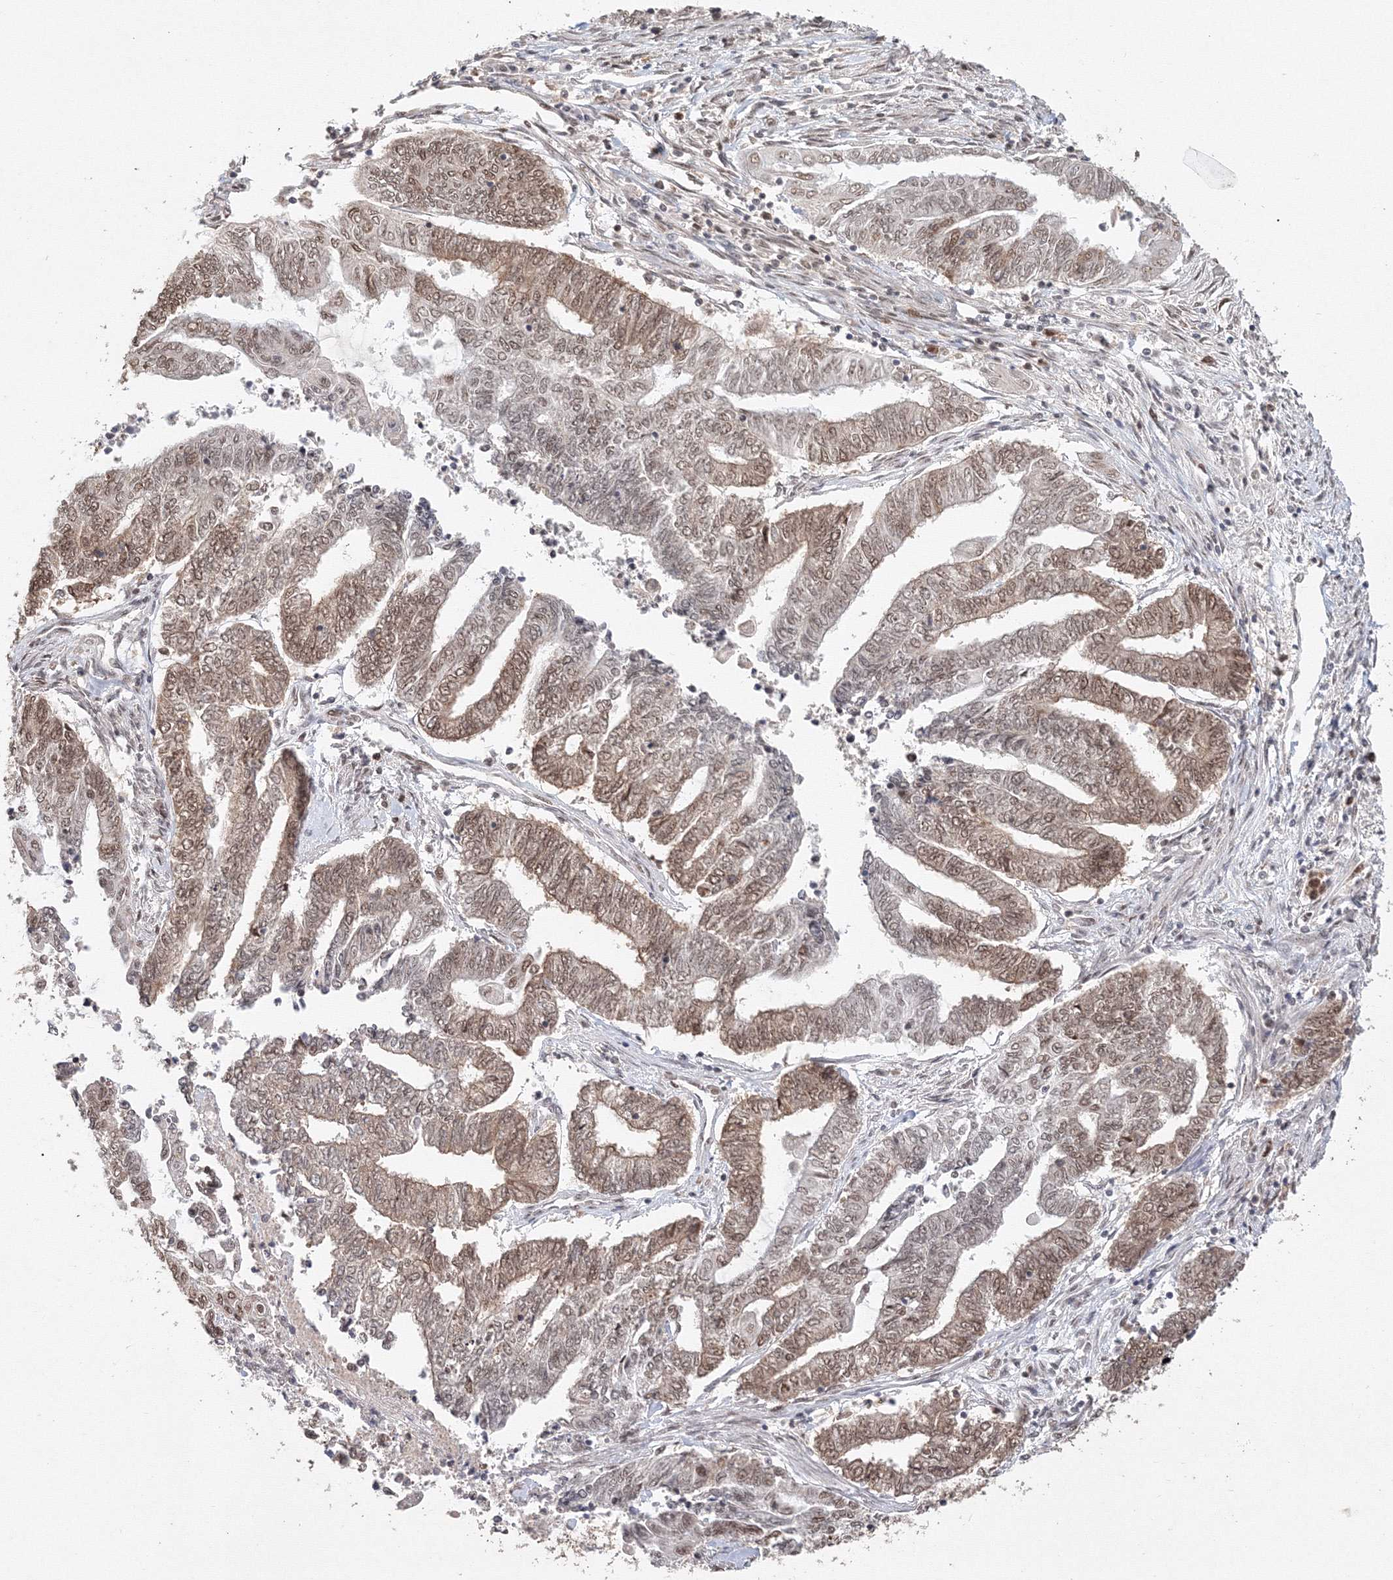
{"staining": {"intensity": "moderate", "quantity": ">75%", "location": "cytoplasmic/membranous,nuclear"}, "tissue": "endometrial cancer", "cell_type": "Tumor cells", "image_type": "cancer", "snomed": [{"axis": "morphology", "description": "Adenocarcinoma, NOS"}, {"axis": "topography", "description": "Uterus"}, {"axis": "topography", "description": "Endometrium"}], "caption": "Approximately >75% of tumor cells in endometrial cancer (adenocarcinoma) reveal moderate cytoplasmic/membranous and nuclear protein expression as visualized by brown immunohistochemical staining.", "gene": "IWS1", "patient": {"sex": "female", "age": 70}}